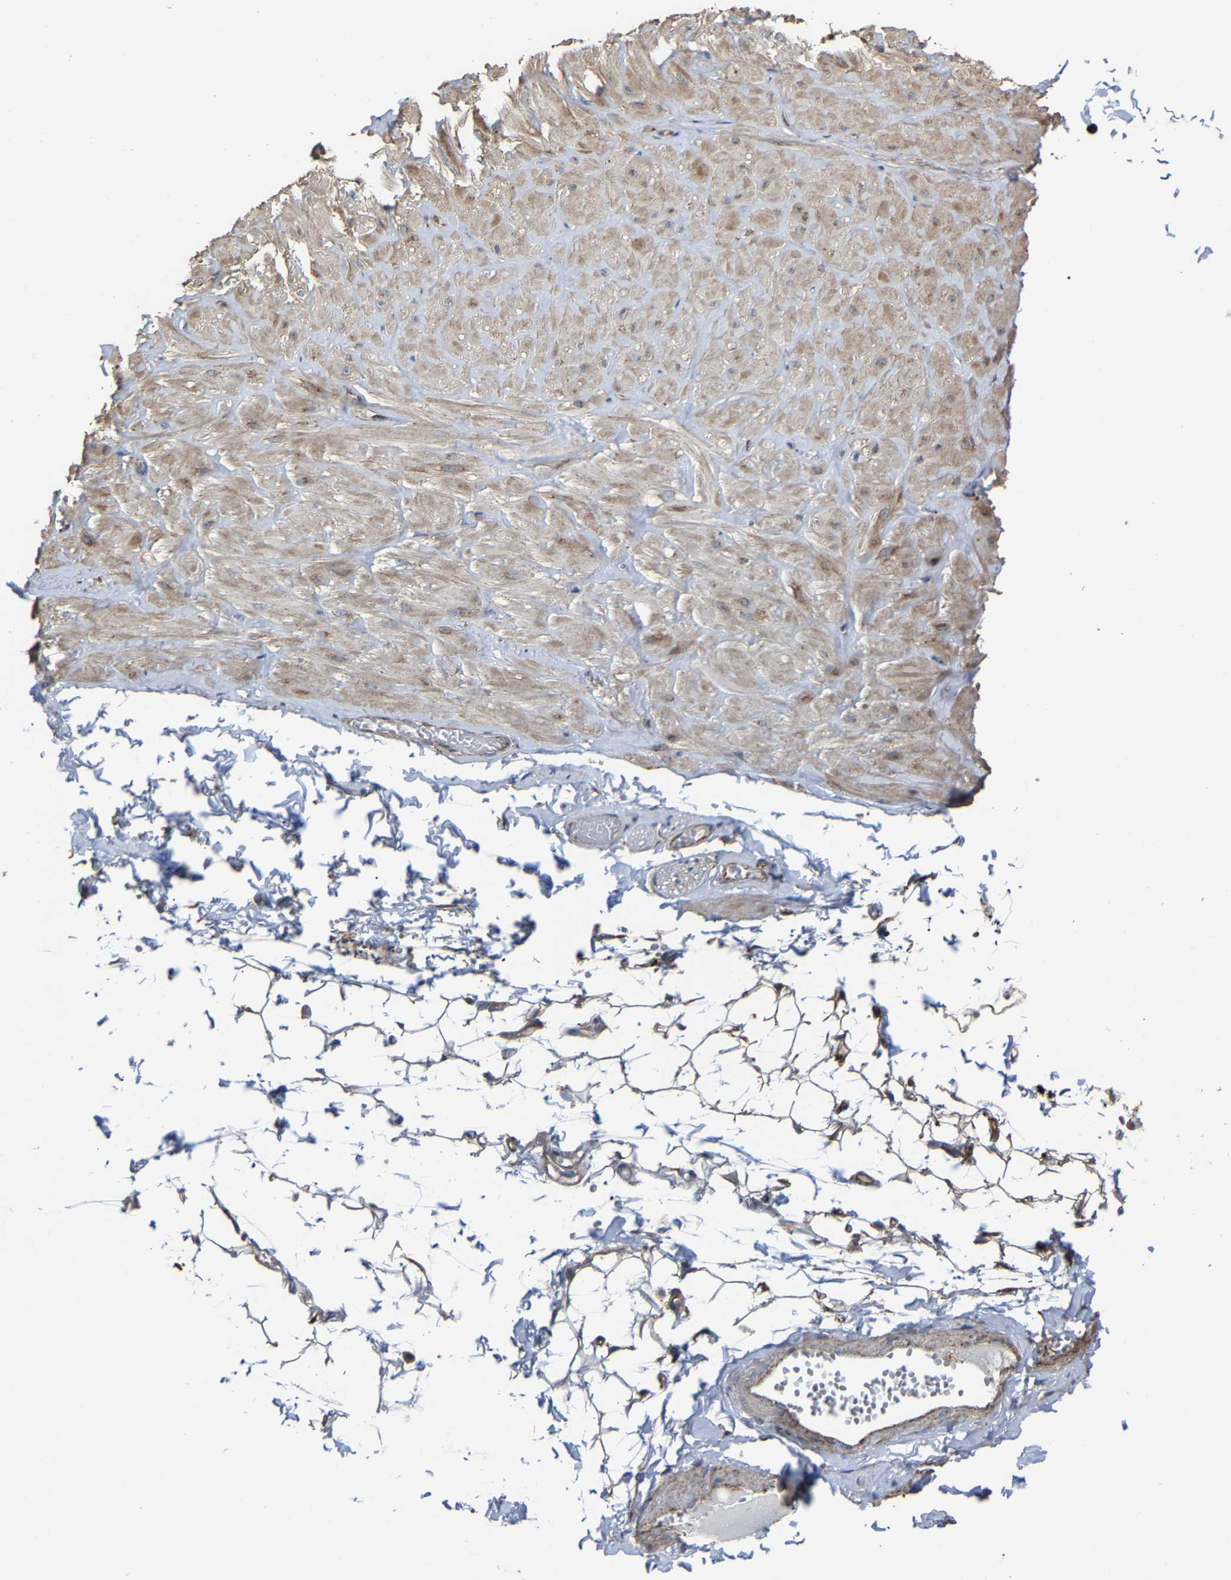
{"staining": {"intensity": "moderate", "quantity": ">75%", "location": "cytoplasmic/membranous"}, "tissue": "adipose tissue", "cell_type": "Adipocytes", "image_type": "normal", "snomed": [{"axis": "morphology", "description": "Normal tissue, NOS"}, {"axis": "topography", "description": "Adipose tissue"}, {"axis": "topography", "description": "Vascular tissue"}, {"axis": "topography", "description": "Peripheral nerve tissue"}], "caption": "IHC photomicrograph of unremarkable adipose tissue: adipose tissue stained using immunohistochemistry (IHC) reveals medium levels of moderate protein expression localized specifically in the cytoplasmic/membranous of adipocytes, appearing as a cytoplasmic/membranous brown color.", "gene": "NDUFV3", "patient": {"sex": "male", "age": 25}}